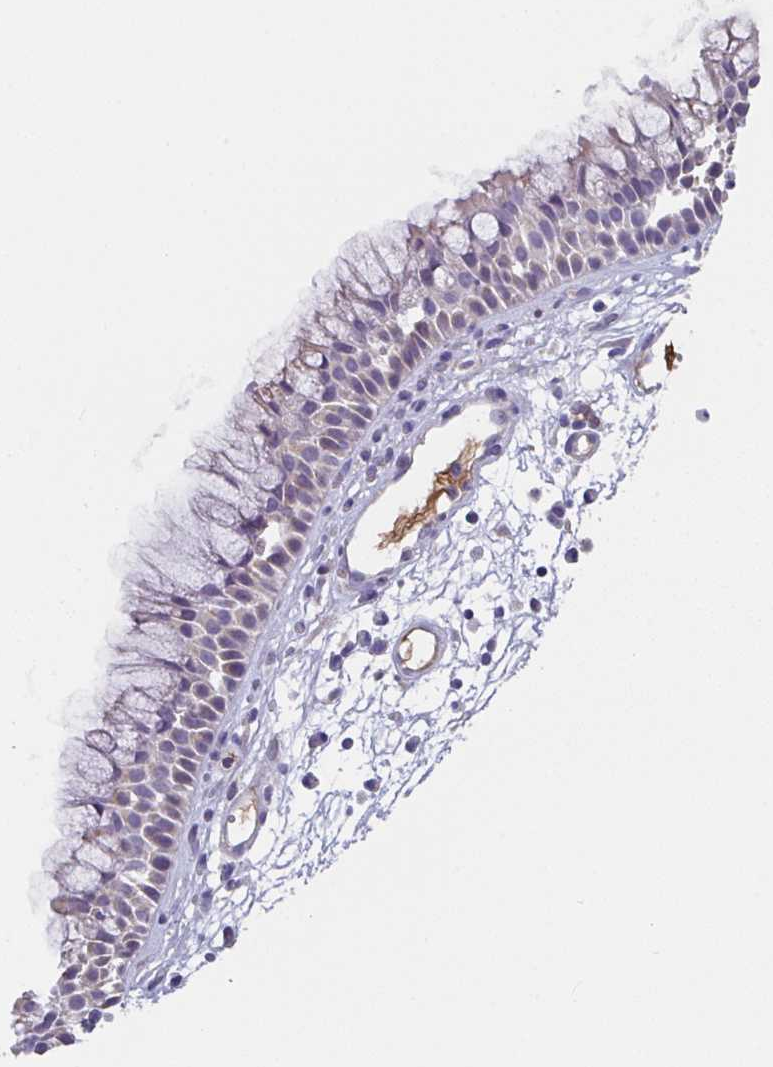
{"staining": {"intensity": "negative", "quantity": "none", "location": "none"}, "tissue": "nasopharynx", "cell_type": "Respiratory epithelial cells", "image_type": "normal", "snomed": [{"axis": "morphology", "description": "Normal tissue, NOS"}, {"axis": "topography", "description": "Nasopharynx"}], "caption": "A high-resolution image shows immunohistochemistry (IHC) staining of normal nasopharynx, which reveals no significant expression in respiratory epithelial cells.", "gene": "TFAP2C", "patient": {"sex": "male", "age": 56}}